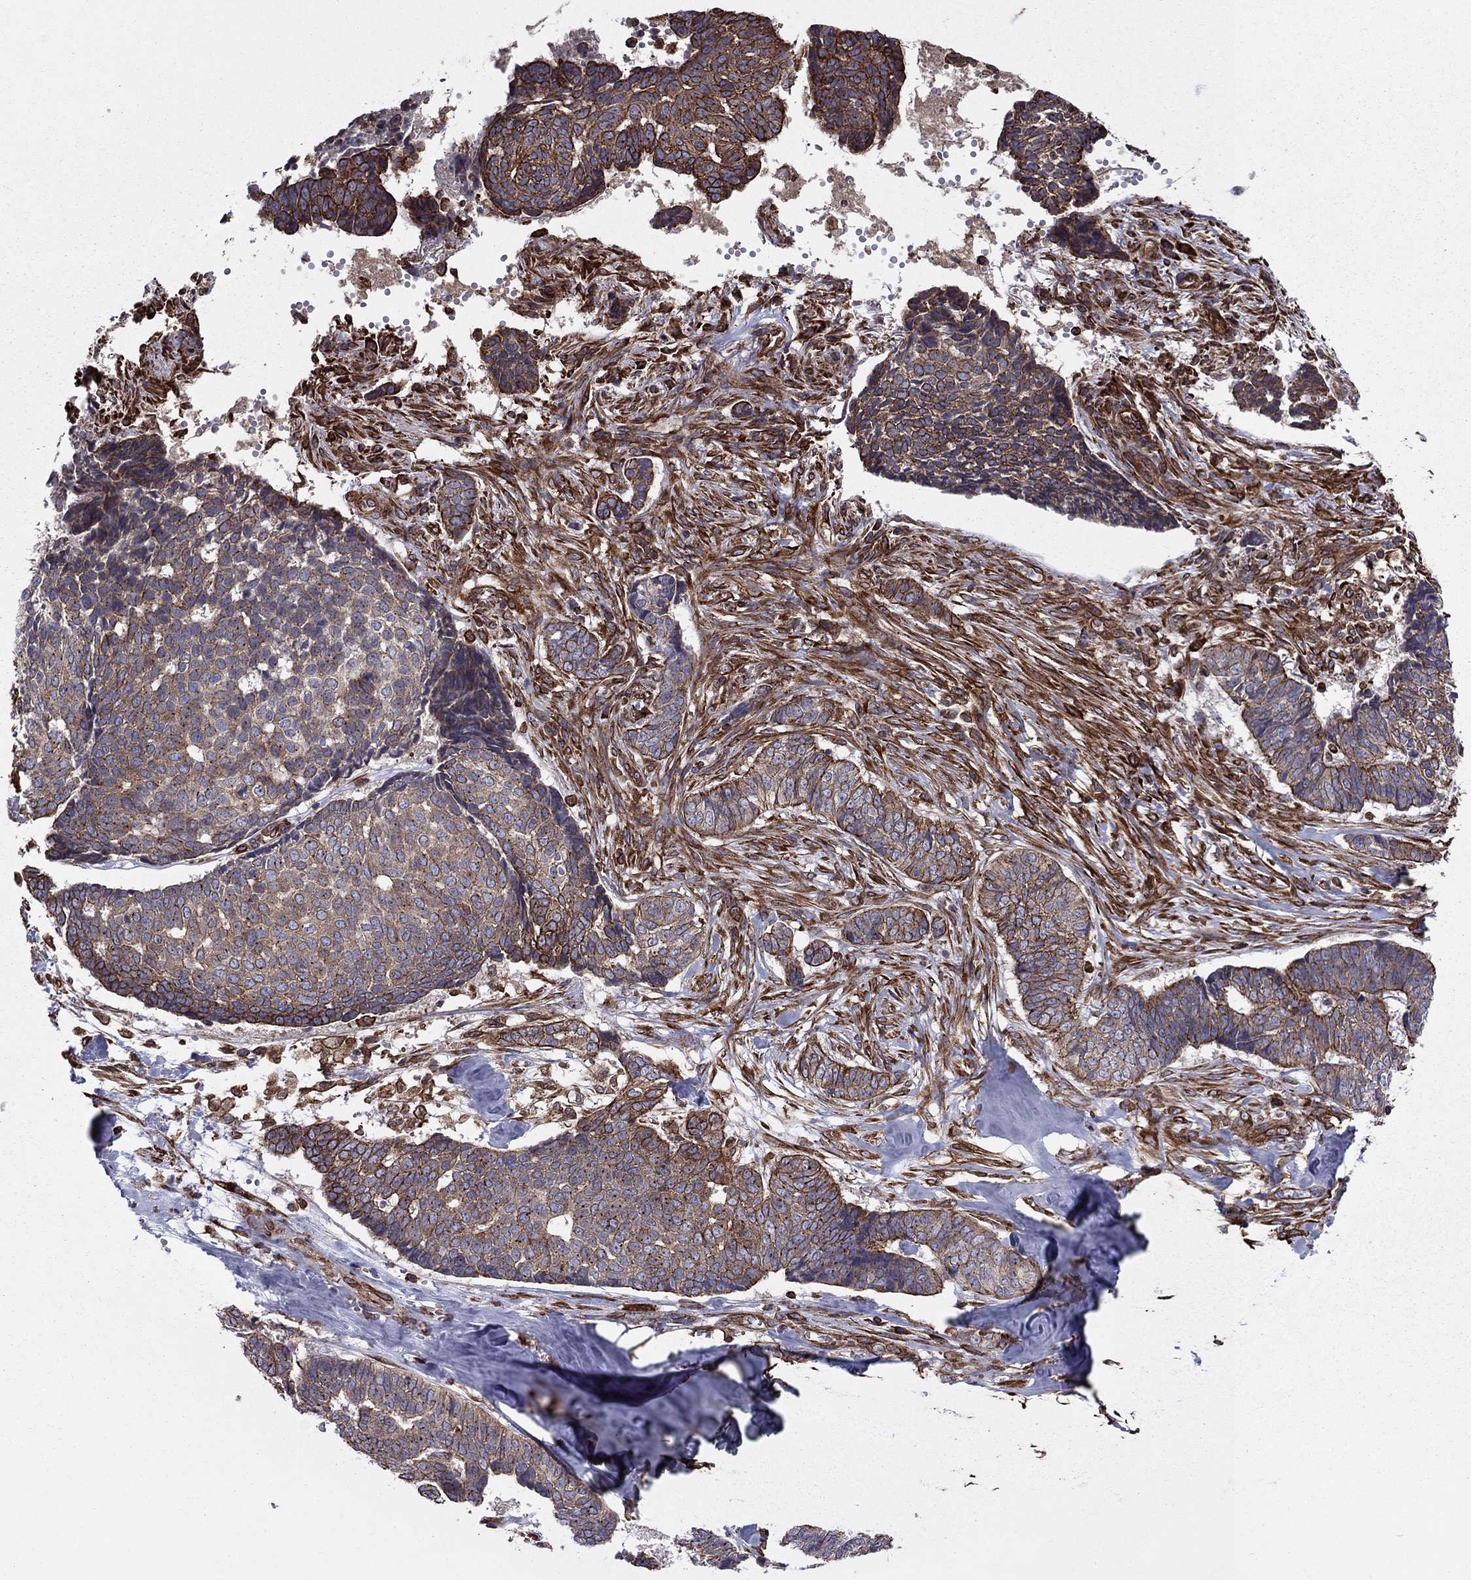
{"staining": {"intensity": "strong", "quantity": "<25%", "location": "cytoplasmic/membranous"}, "tissue": "skin cancer", "cell_type": "Tumor cells", "image_type": "cancer", "snomed": [{"axis": "morphology", "description": "Basal cell carcinoma"}, {"axis": "topography", "description": "Skin"}], "caption": "This histopathology image shows skin basal cell carcinoma stained with IHC to label a protein in brown. The cytoplasmic/membranous of tumor cells show strong positivity for the protein. Nuclei are counter-stained blue.", "gene": "SHMT1", "patient": {"sex": "male", "age": 86}}